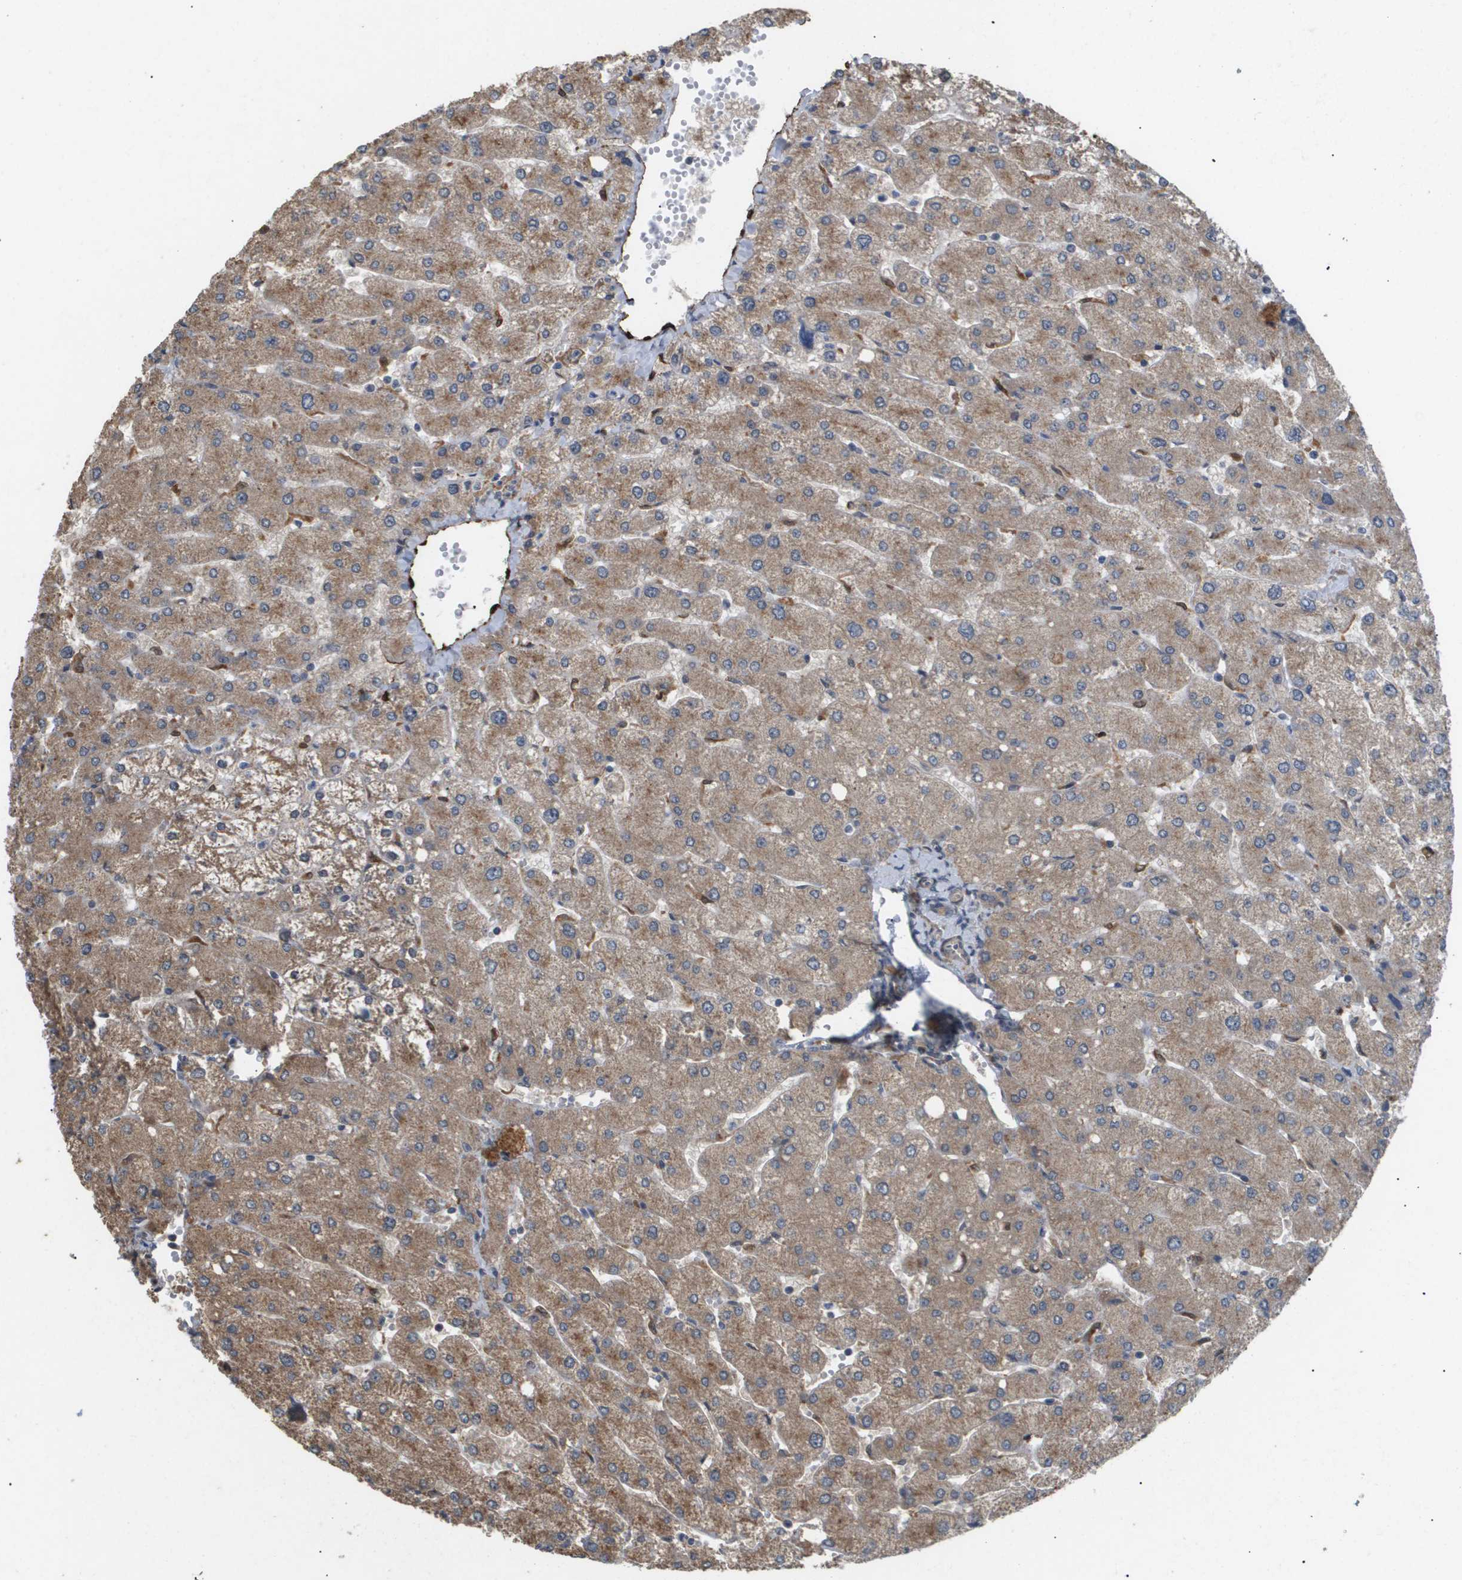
{"staining": {"intensity": "weak", "quantity": ">75%", "location": "cytoplasmic/membranous"}, "tissue": "liver", "cell_type": "Cholangiocytes", "image_type": "normal", "snomed": [{"axis": "morphology", "description": "Normal tissue, NOS"}, {"axis": "topography", "description": "Liver"}], "caption": "Immunohistochemistry (IHC) of unremarkable liver reveals low levels of weak cytoplasmic/membranous expression in approximately >75% of cholangiocytes.", "gene": "PDGFB", "patient": {"sex": "male", "age": 55}}